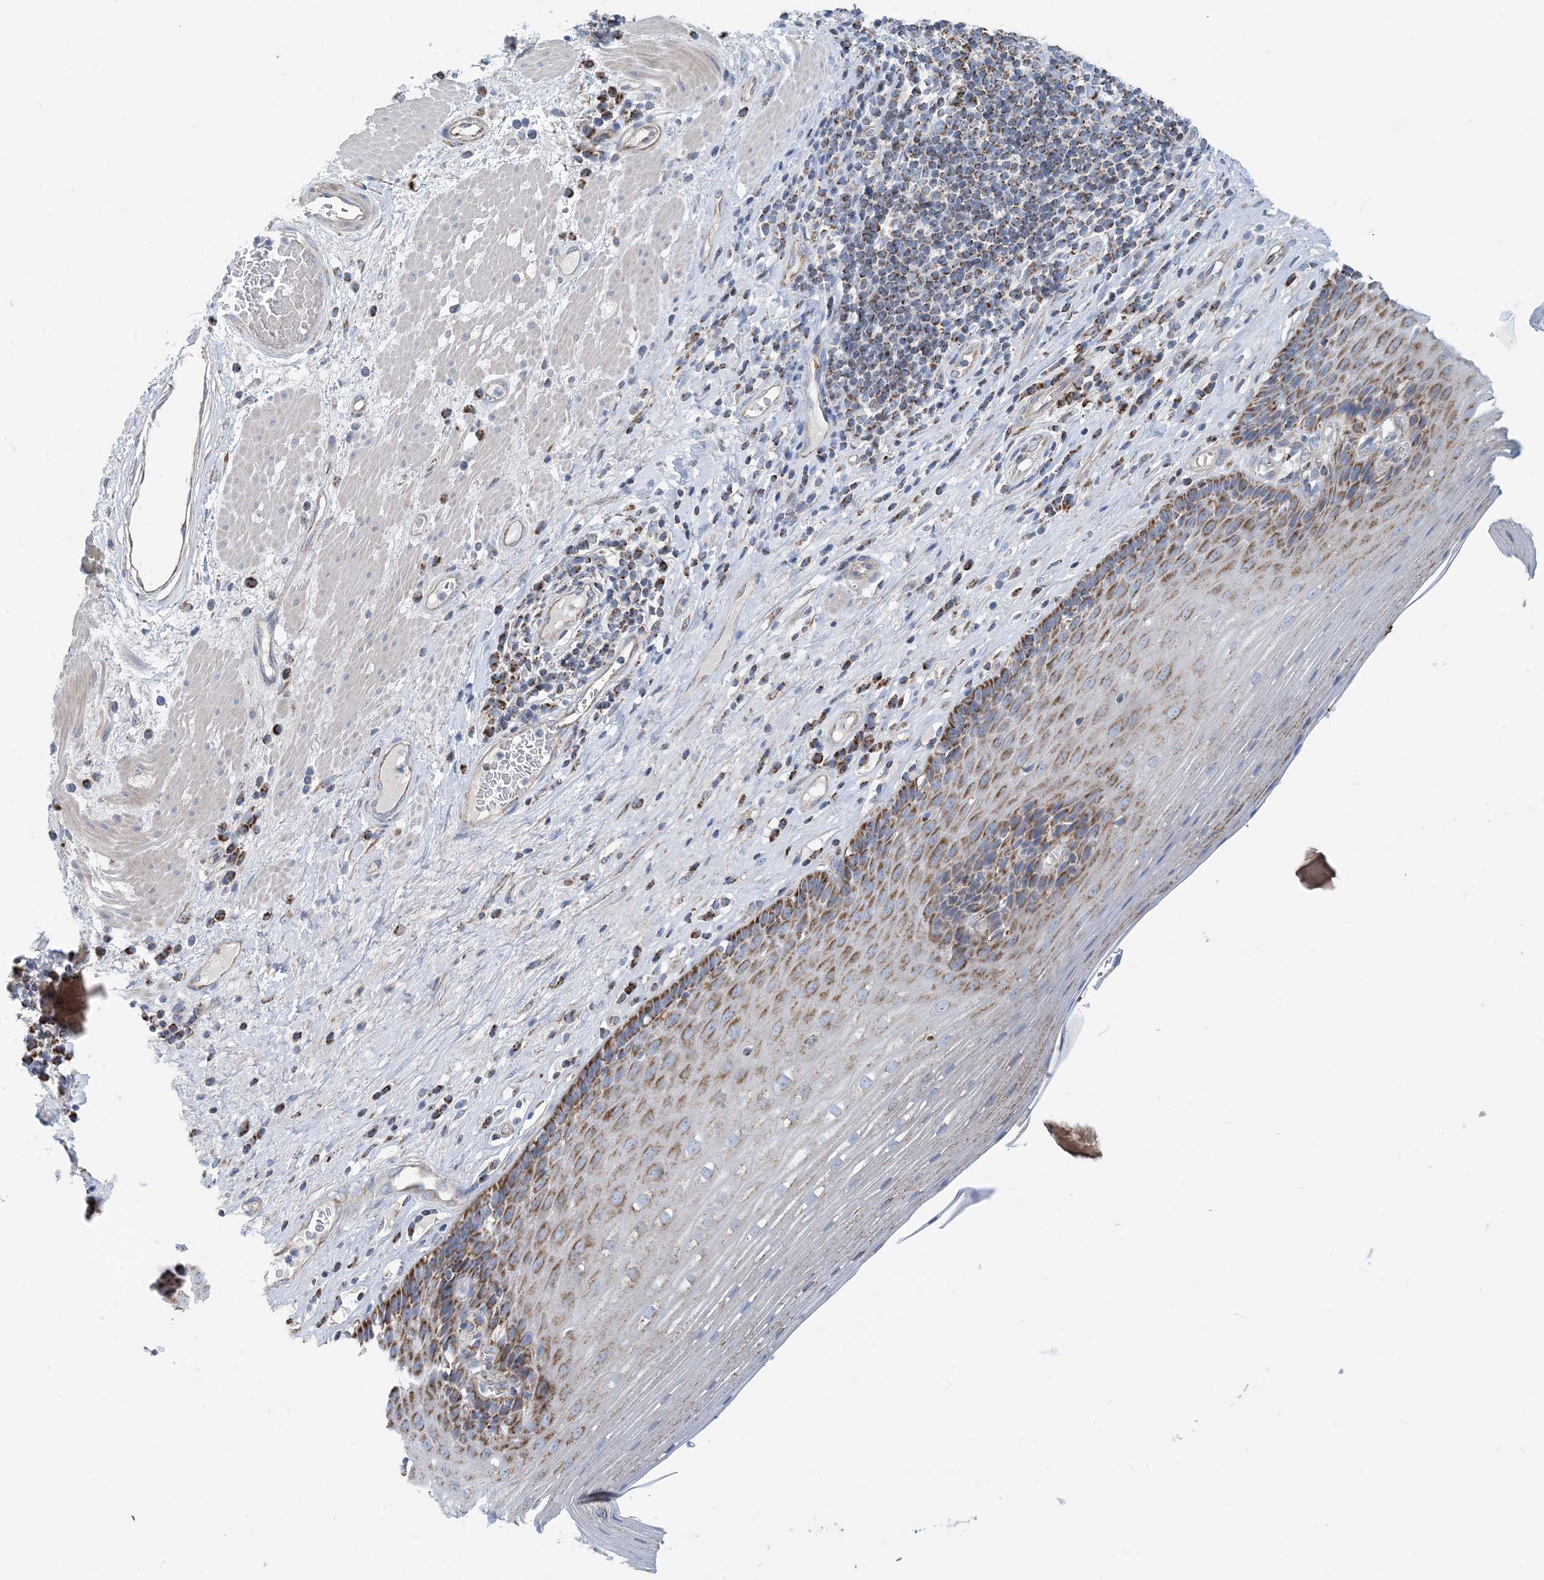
{"staining": {"intensity": "moderate", "quantity": "25%-75%", "location": "cytoplasmic/membranous"}, "tissue": "esophagus", "cell_type": "Squamous epithelial cells", "image_type": "normal", "snomed": [{"axis": "morphology", "description": "Normal tissue, NOS"}, {"axis": "topography", "description": "Esophagus"}], "caption": "Brown immunohistochemical staining in benign esophagus exhibits moderate cytoplasmic/membranous expression in about 25%-75% of squamous epithelial cells.", "gene": "PHOSPHO2", "patient": {"sex": "male", "age": 62}}